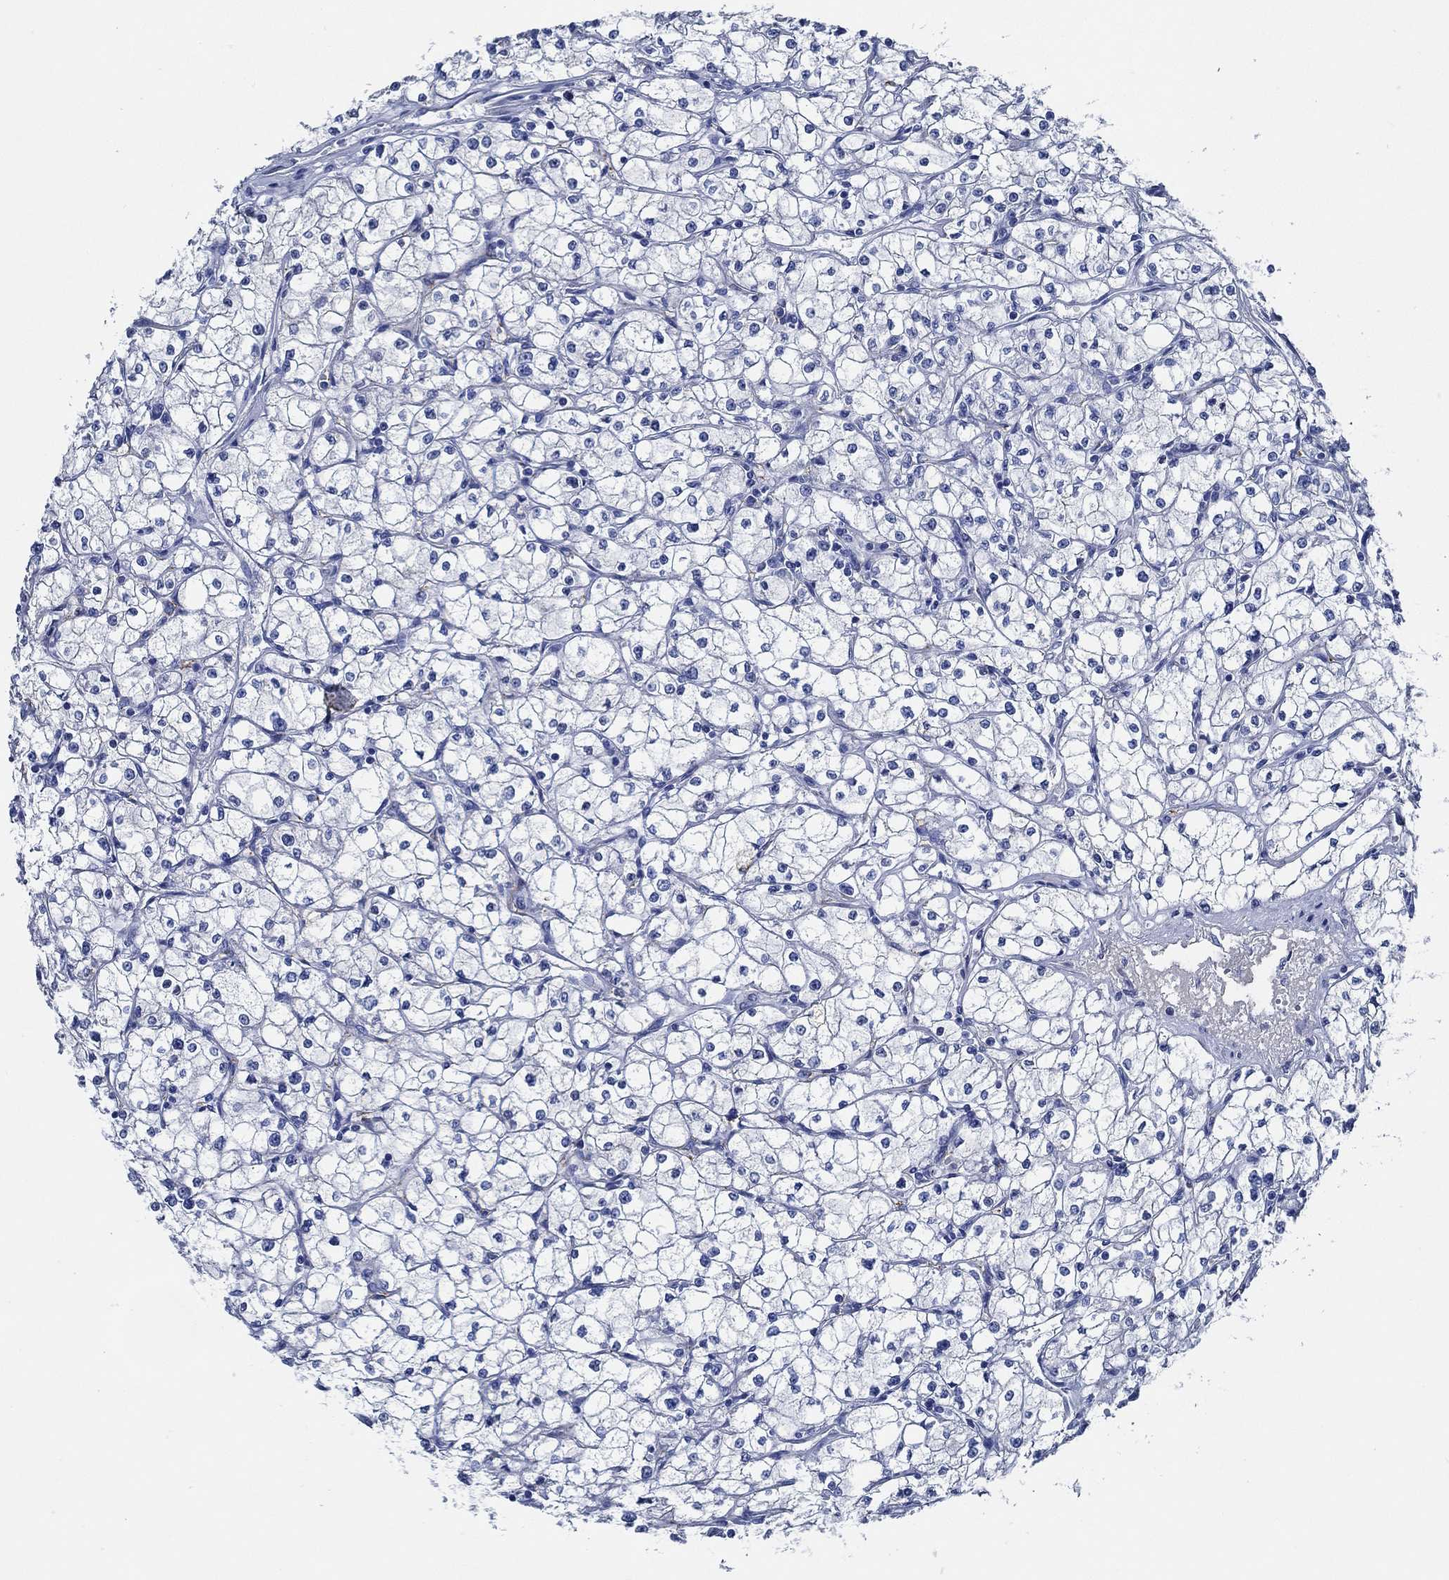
{"staining": {"intensity": "negative", "quantity": "none", "location": "none"}, "tissue": "renal cancer", "cell_type": "Tumor cells", "image_type": "cancer", "snomed": [{"axis": "morphology", "description": "Adenocarcinoma, NOS"}, {"axis": "topography", "description": "Kidney"}], "caption": "Immunohistochemical staining of human renal cancer (adenocarcinoma) displays no significant staining in tumor cells. (Immunohistochemistry (ihc), brightfield microscopy, high magnification).", "gene": "HECW2", "patient": {"sex": "male", "age": 67}}